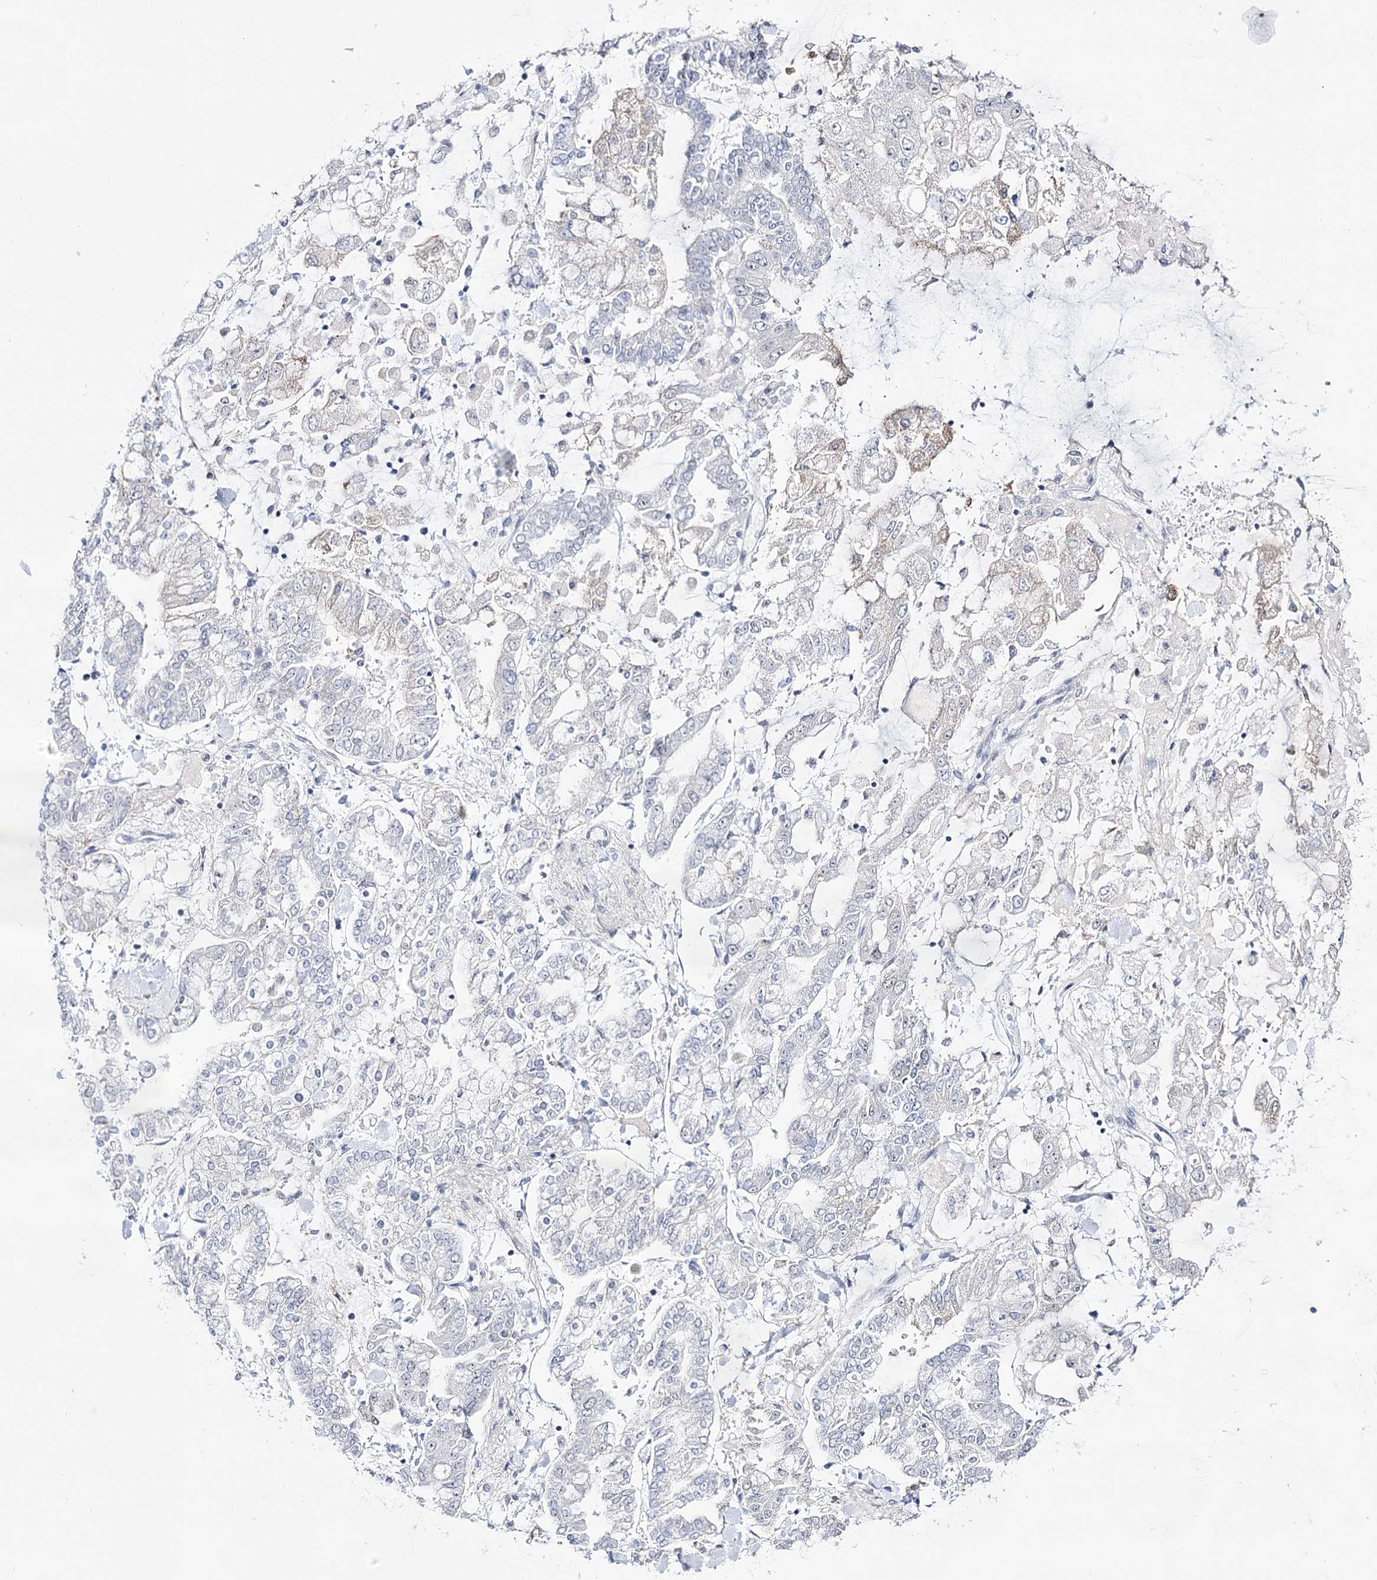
{"staining": {"intensity": "negative", "quantity": "none", "location": "none"}, "tissue": "stomach cancer", "cell_type": "Tumor cells", "image_type": "cancer", "snomed": [{"axis": "morphology", "description": "Normal tissue, NOS"}, {"axis": "morphology", "description": "Adenocarcinoma, NOS"}, {"axis": "topography", "description": "Stomach, upper"}, {"axis": "topography", "description": "Stomach"}], "caption": "Adenocarcinoma (stomach) was stained to show a protein in brown. There is no significant expression in tumor cells.", "gene": "RBM15B", "patient": {"sex": "male", "age": 76}}